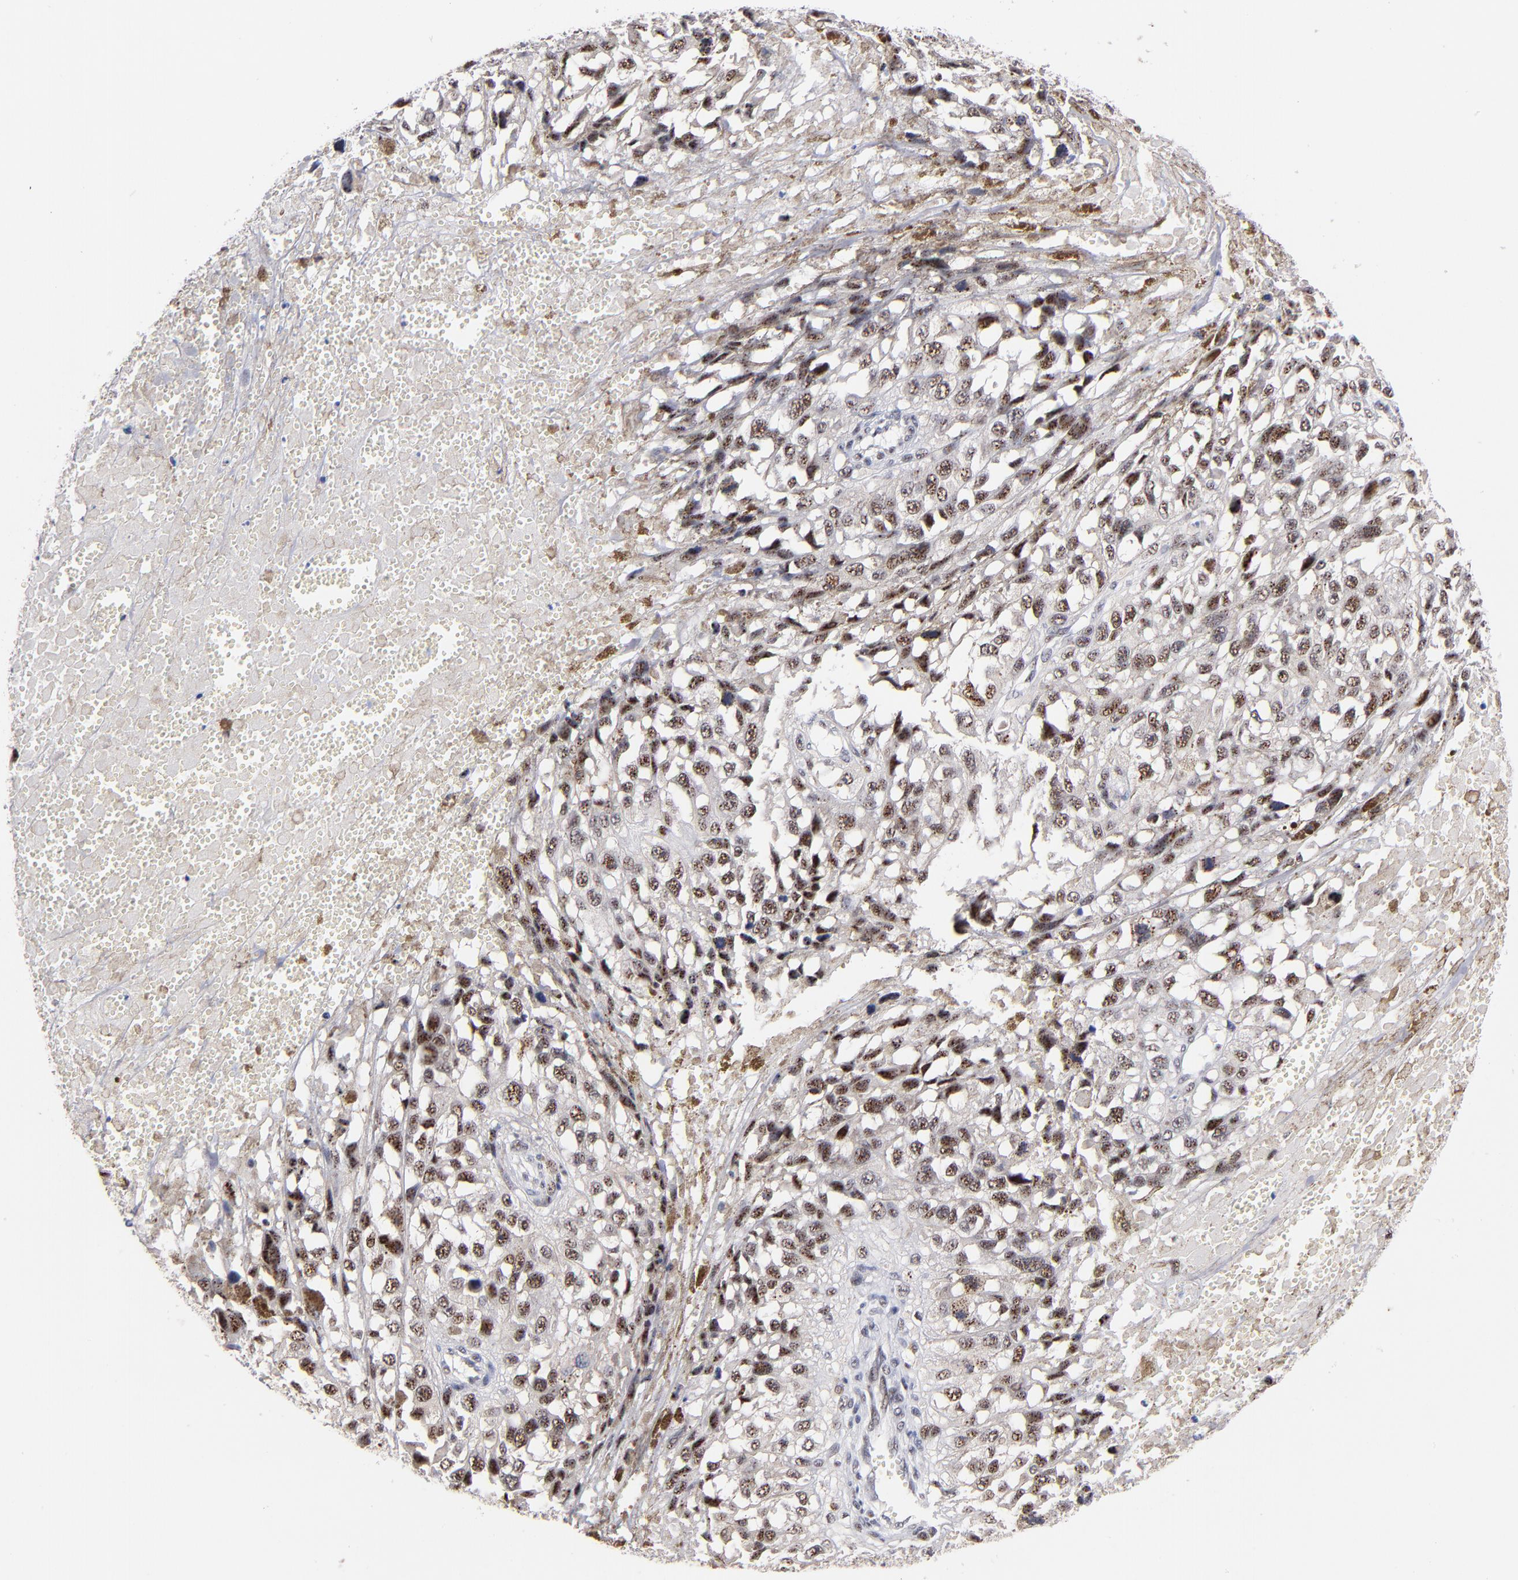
{"staining": {"intensity": "moderate", "quantity": "25%-75%", "location": "nuclear"}, "tissue": "melanoma", "cell_type": "Tumor cells", "image_type": "cancer", "snomed": [{"axis": "morphology", "description": "Malignant melanoma, Metastatic site"}, {"axis": "topography", "description": "Lymph node"}], "caption": "Malignant melanoma (metastatic site) stained with immunohistochemistry (IHC) displays moderate nuclear positivity in approximately 25%-75% of tumor cells.", "gene": "RAF1", "patient": {"sex": "male", "age": 59}}